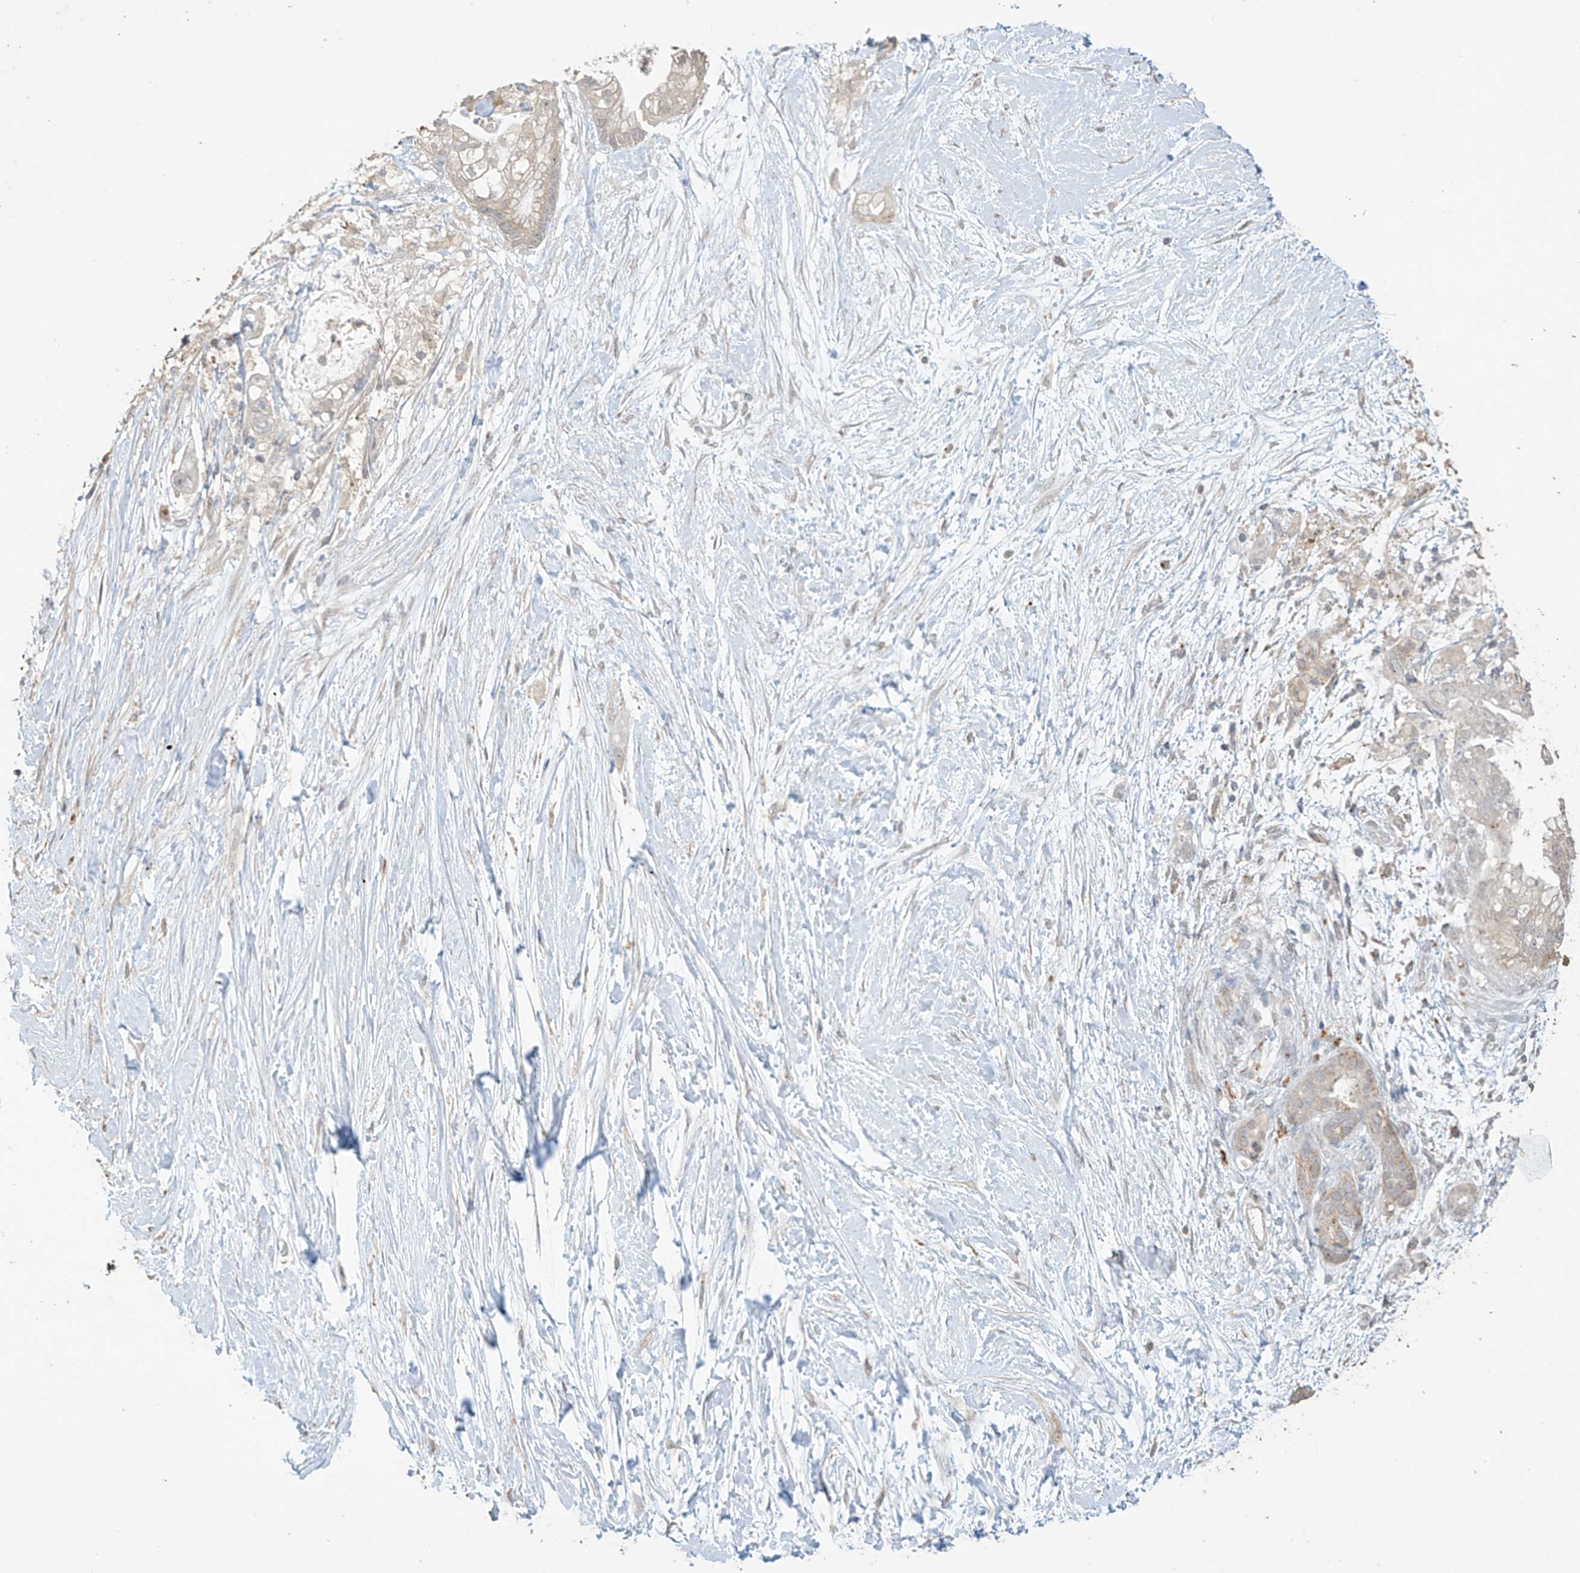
{"staining": {"intensity": "weak", "quantity": ">75%", "location": "cytoplasmic/membranous"}, "tissue": "pancreatic cancer", "cell_type": "Tumor cells", "image_type": "cancer", "snomed": [{"axis": "morphology", "description": "Adenocarcinoma, NOS"}, {"axis": "topography", "description": "Pancreas"}], "caption": "A low amount of weak cytoplasmic/membranous positivity is identified in approximately >75% of tumor cells in adenocarcinoma (pancreatic) tissue.", "gene": "SLFN14", "patient": {"sex": "male", "age": 53}}